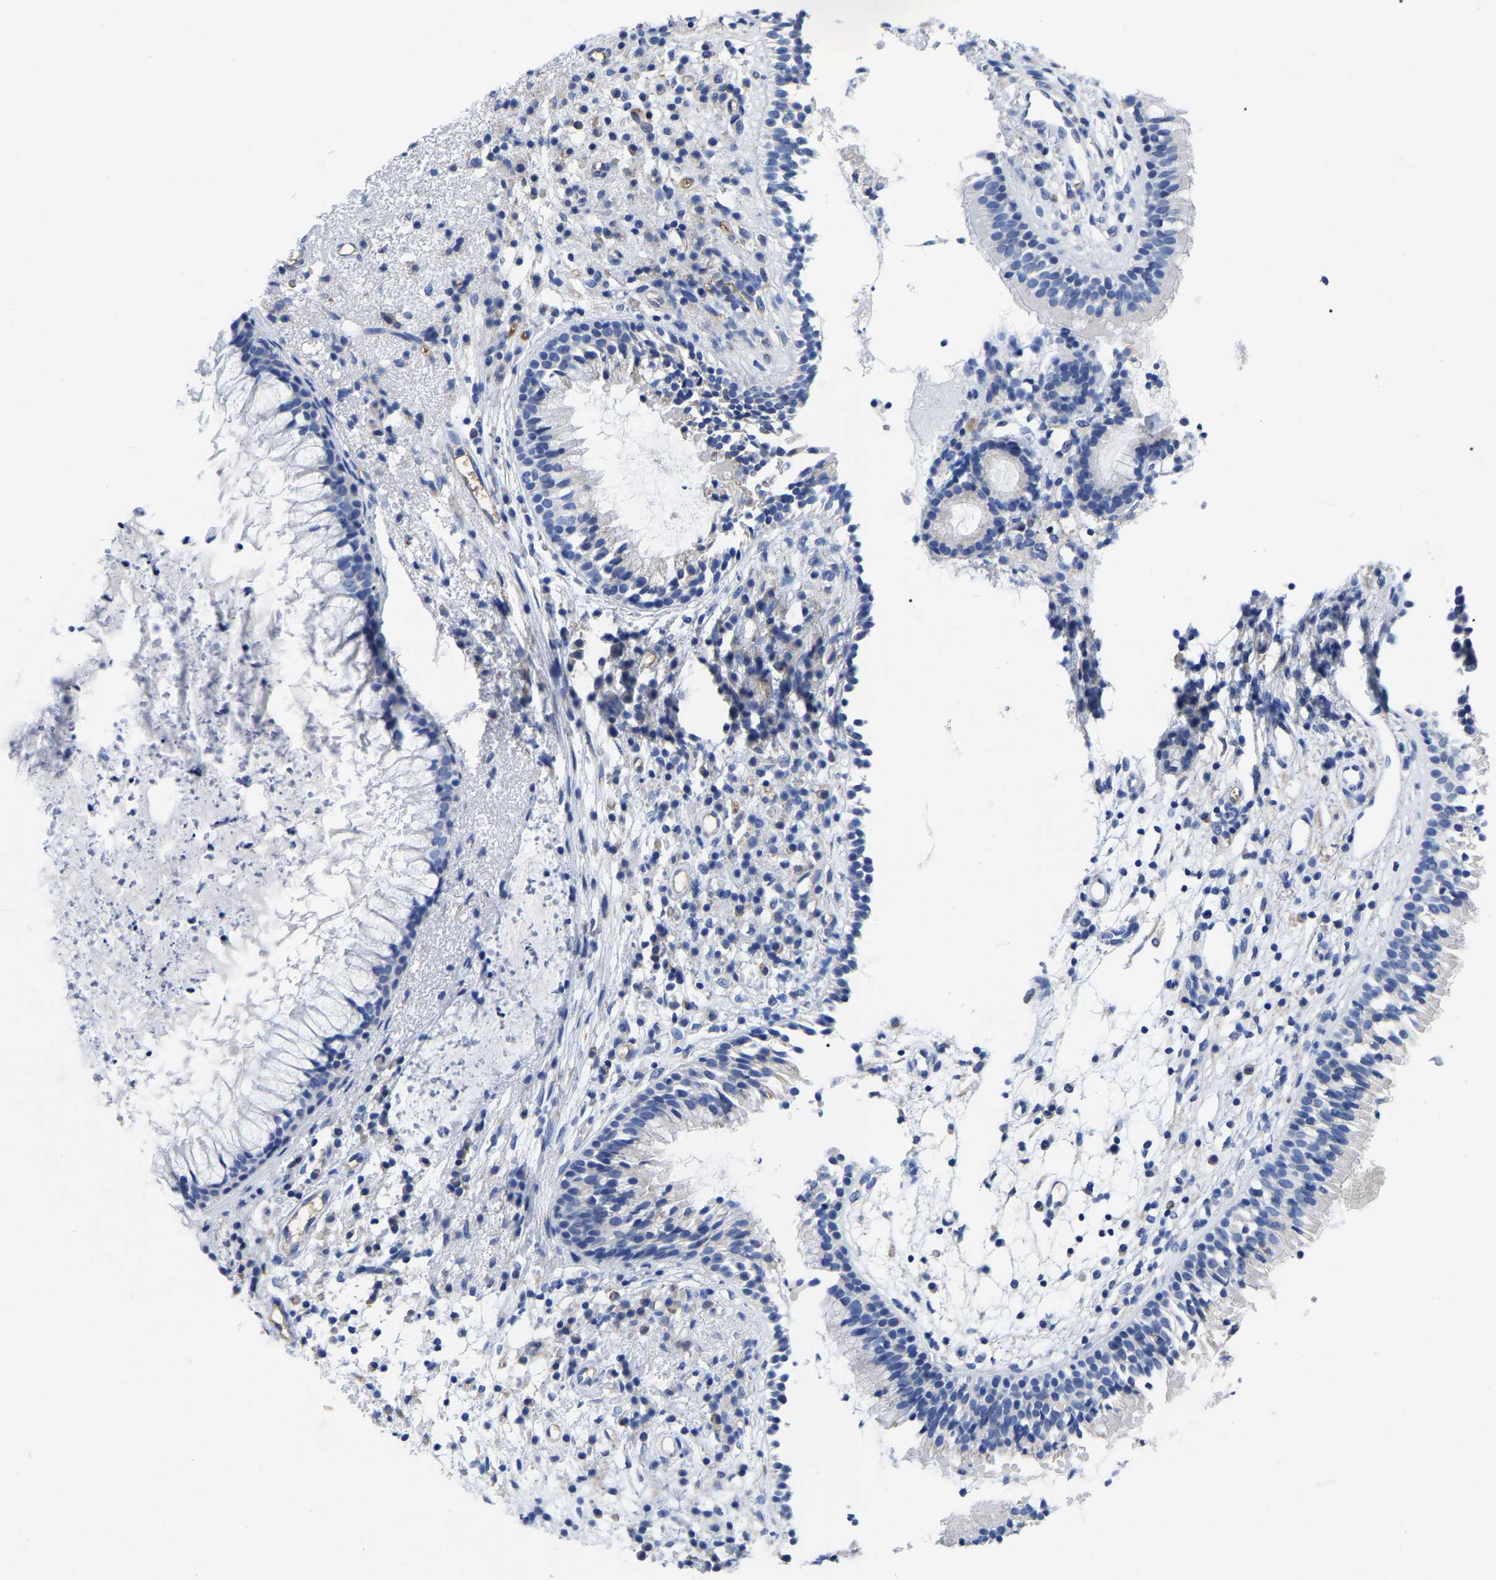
{"staining": {"intensity": "negative", "quantity": "none", "location": "none"}, "tissue": "nasopharynx", "cell_type": "Respiratory epithelial cells", "image_type": "normal", "snomed": [{"axis": "morphology", "description": "Normal tissue, NOS"}, {"axis": "topography", "description": "Nasopharynx"}], "caption": "The histopathology image shows no significant staining in respiratory epithelial cells of nasopharynx. (DAB IHC, high magnification).", "gene": "GDF3", "patient": {"sex": "male", "age": 21}}